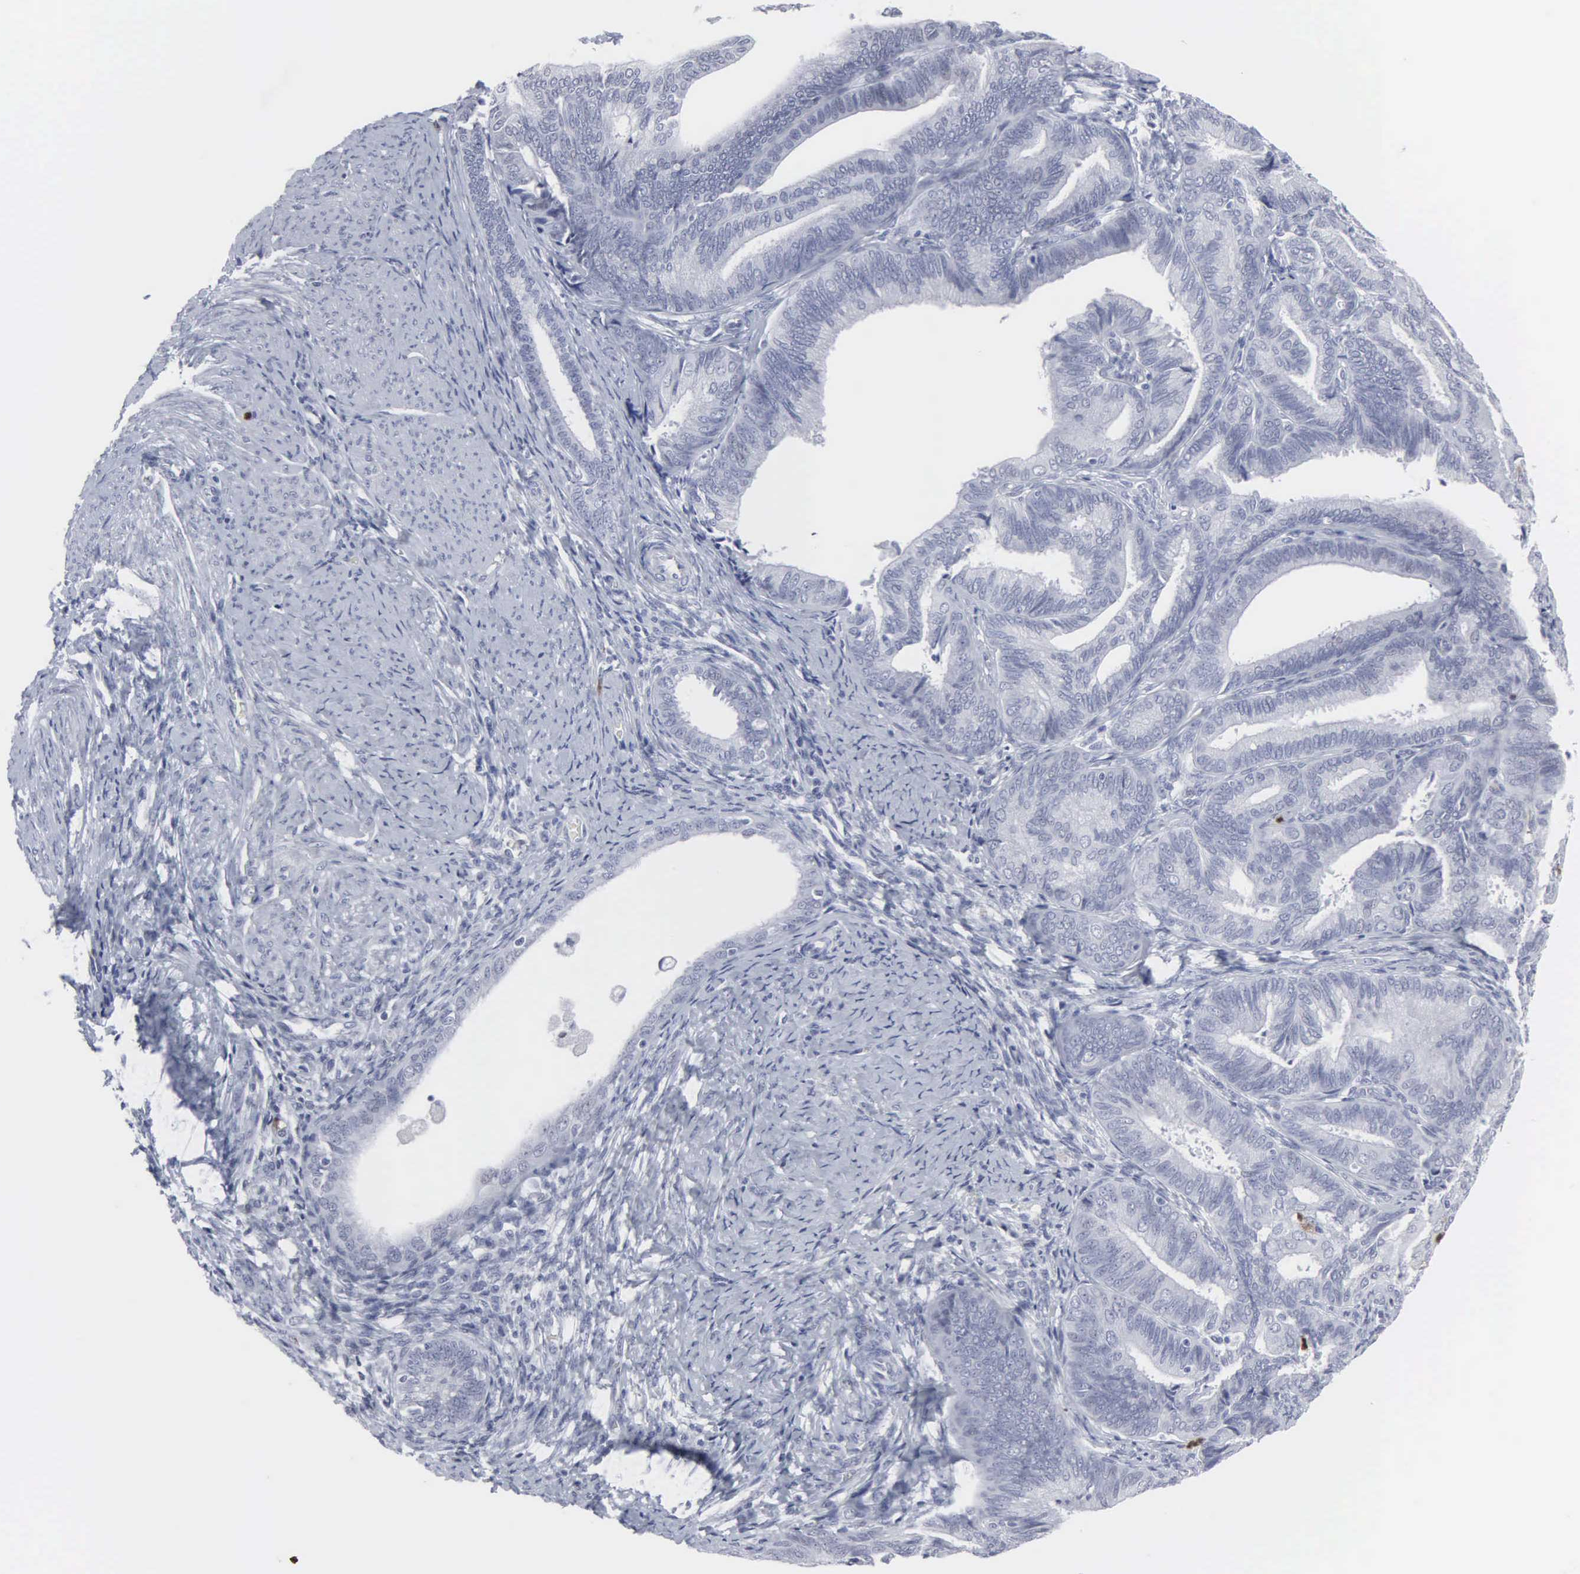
{"staining": {"intensity": "negative", "quantity": "none", "location": "none"}, "tissue": "endometrial cancer", "cell_type": "Tumor cells", "image_type": "cancer", "snomed": [{"axis": "morphology", "description": "Adenocarcinoma, NOS"}, {"axis": "topography", "description": "Endometrium"}], "caption": "Immunohistochemistry (IHC) histopathology image of neoplastic tissue: endometrial cancer stained with DAB (3,3'-diaminobenzidine) displays no significant protein expression in tumor cells.", "gene": "SPIN3", "patient": {"sex": "female", "age": 63}}